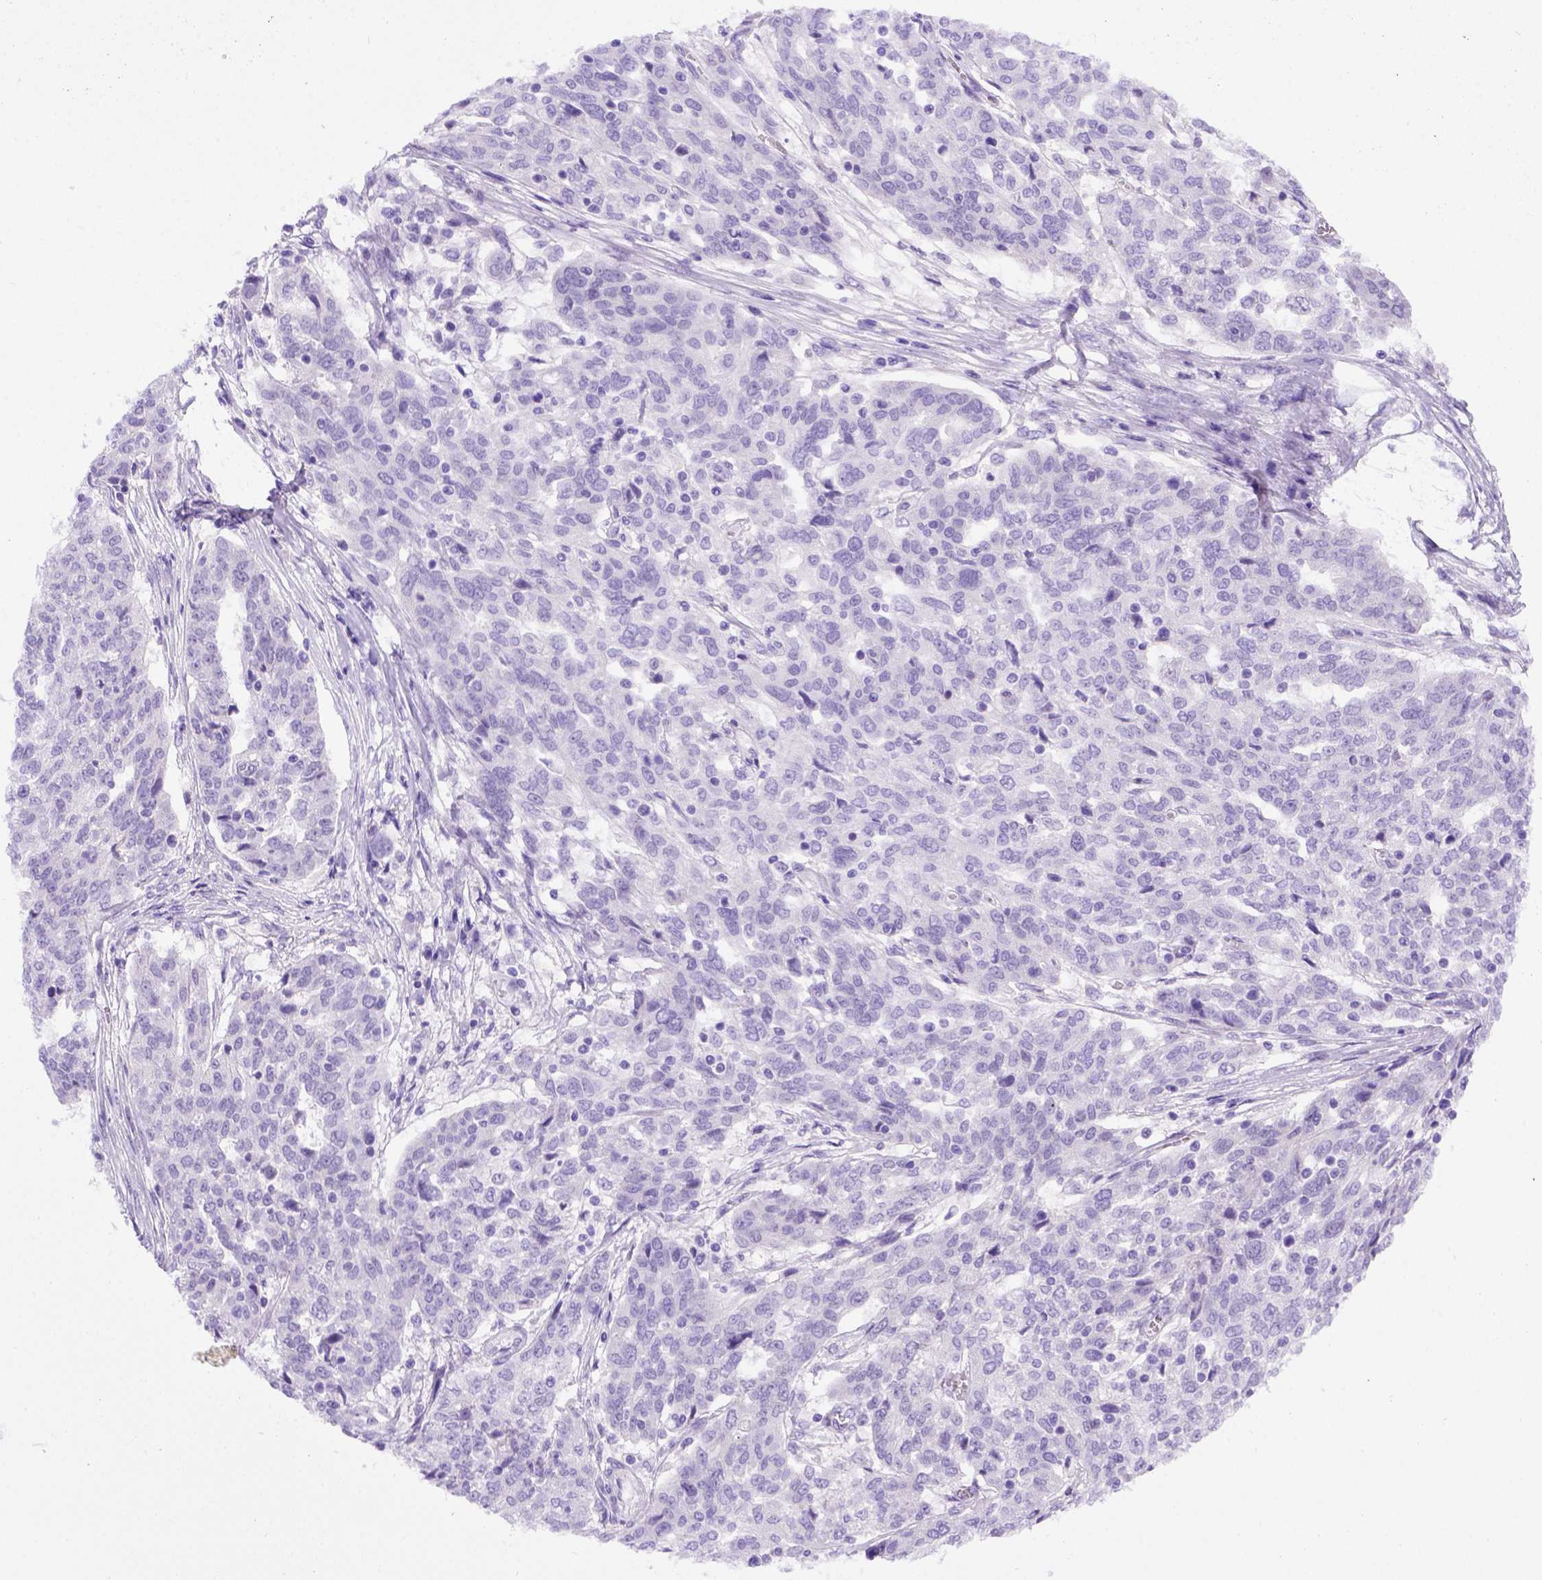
{"staining": {"intensity": "negative", "quantity": "none", "location": "none"}, "tissue": "ovarian cancer", "cell_type": "Tumor cells", "image_type": "cancer", "snomed": [{"axis": "morphology", "description": "Cystadenocarcinoma, serous, NOS"}, {"axis": "topography", "description": "Ovary"}], "caption": "An image of human serous cystadenocarcinoma (ovarian) is negative for staining in tumor cells.", "gene": "FOXI1", "patient": {"sex": "female", "age": 67}}